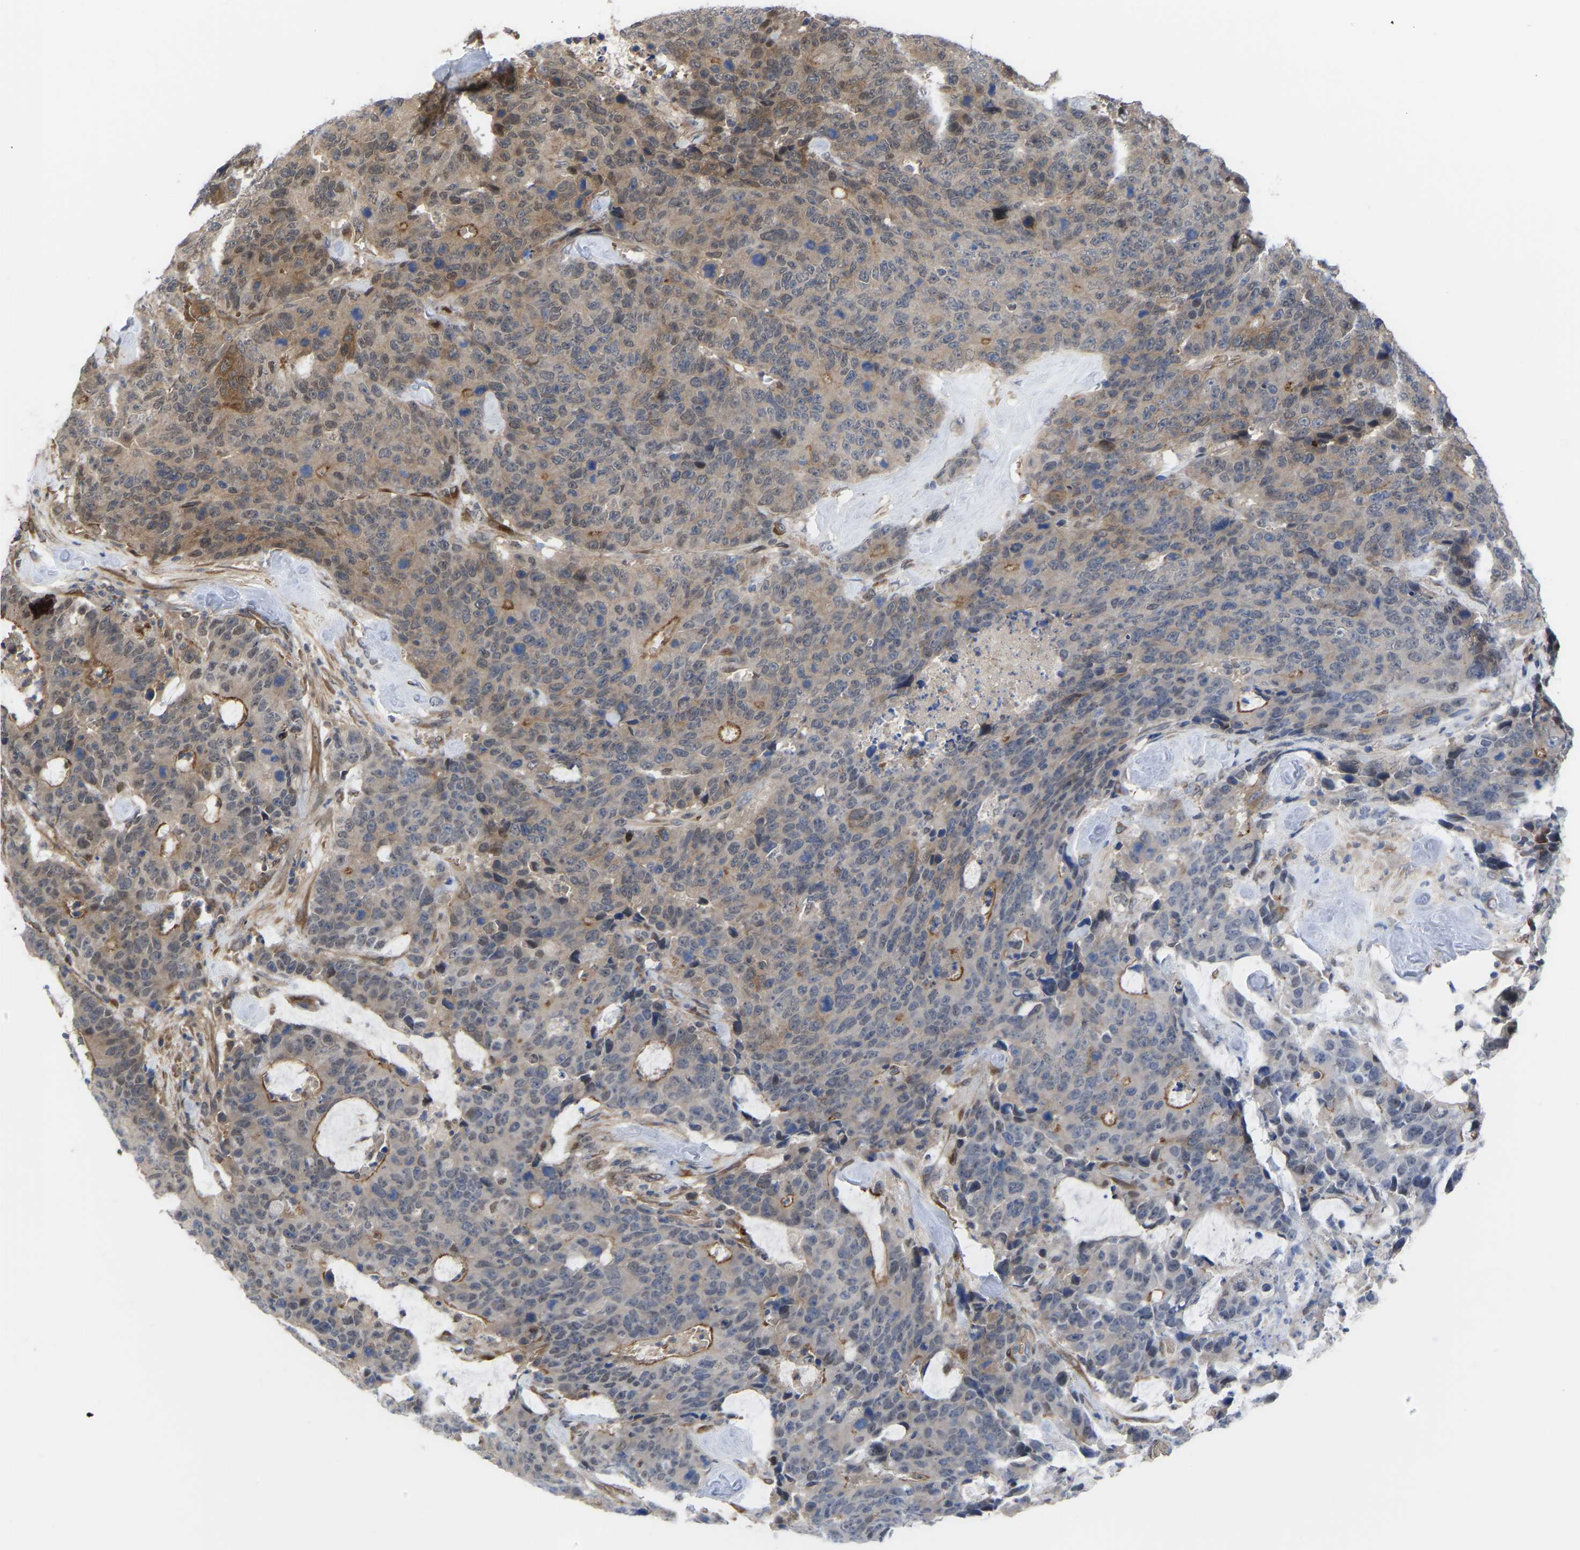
{"staining": {"intensity": "moderate", "quantity": "25%-75%", "location": "cytoplasmic/membranous"}, "tissue": "colorectal cancer", "cell_type": "Tumor cells", "image_type": "cancer", "snomed": [{"axis": "morphology", "description": "Adenocarcinoma, NOS"}, {"axis": "topography", "description": "Colon"}], "caption": "Immunohistochemical staining of human colorectal cancer displays medium levels of moderate cytoplasmic/membranous expression in about 25%-75% of tumor cells.", "gene": "CYP7B1", "patient": {"sex": "female", "age": 86}}